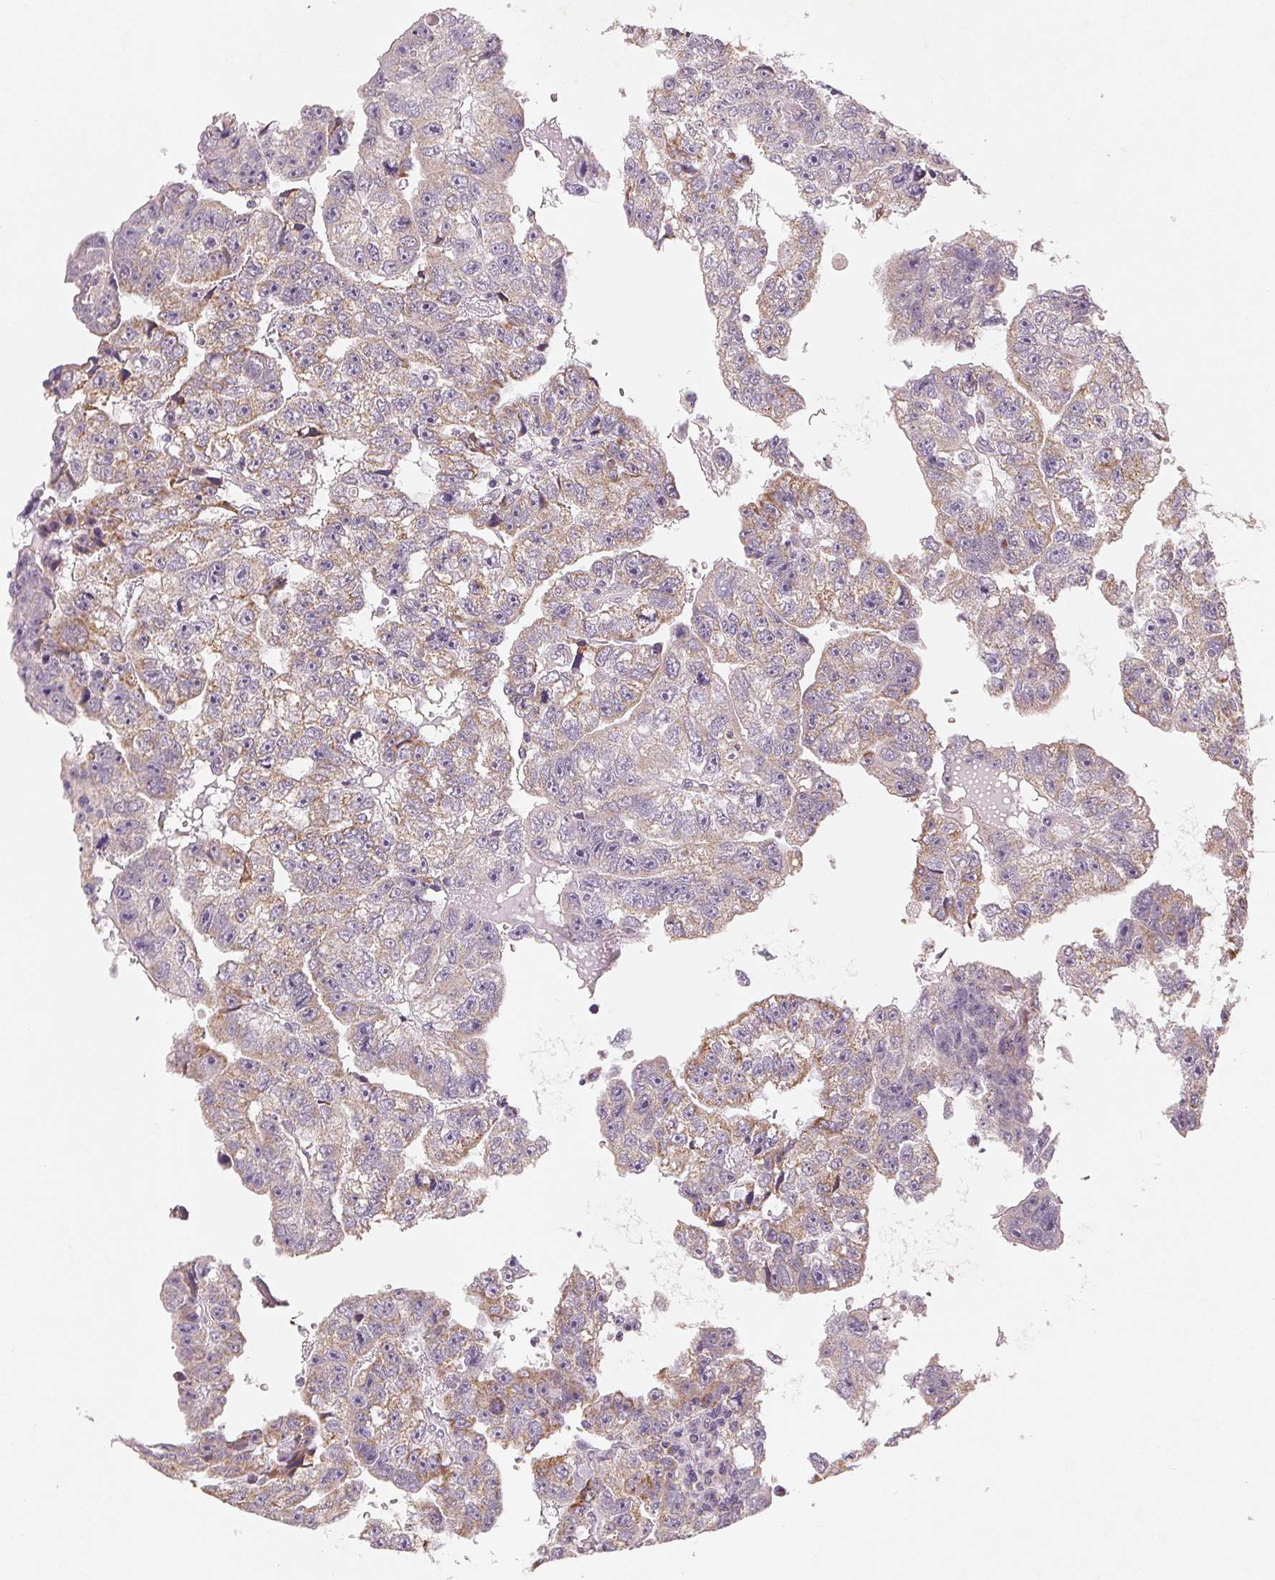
{"staining": {"intensity": "weak", "quantity": "25%-75%", "location": "cytoplasmic/membranous"}, "tissue": "testis cancer", "cell_type": "Tumor cells", "image_type": "cancer", "snomed": [{"axis": "morphology", "description": "Carcinoma, Embryonal, NOS"}, {"axis": "topography", "description": "Testis"}], "caption": "DAB immunohistochemical staining of human testis cancer shows weak cytoplasmic/membranous protein expression in approximately 25%-75% of tumor cells.", "gene": "GHITM", "patient": {"sex": "male", "age": 20}}